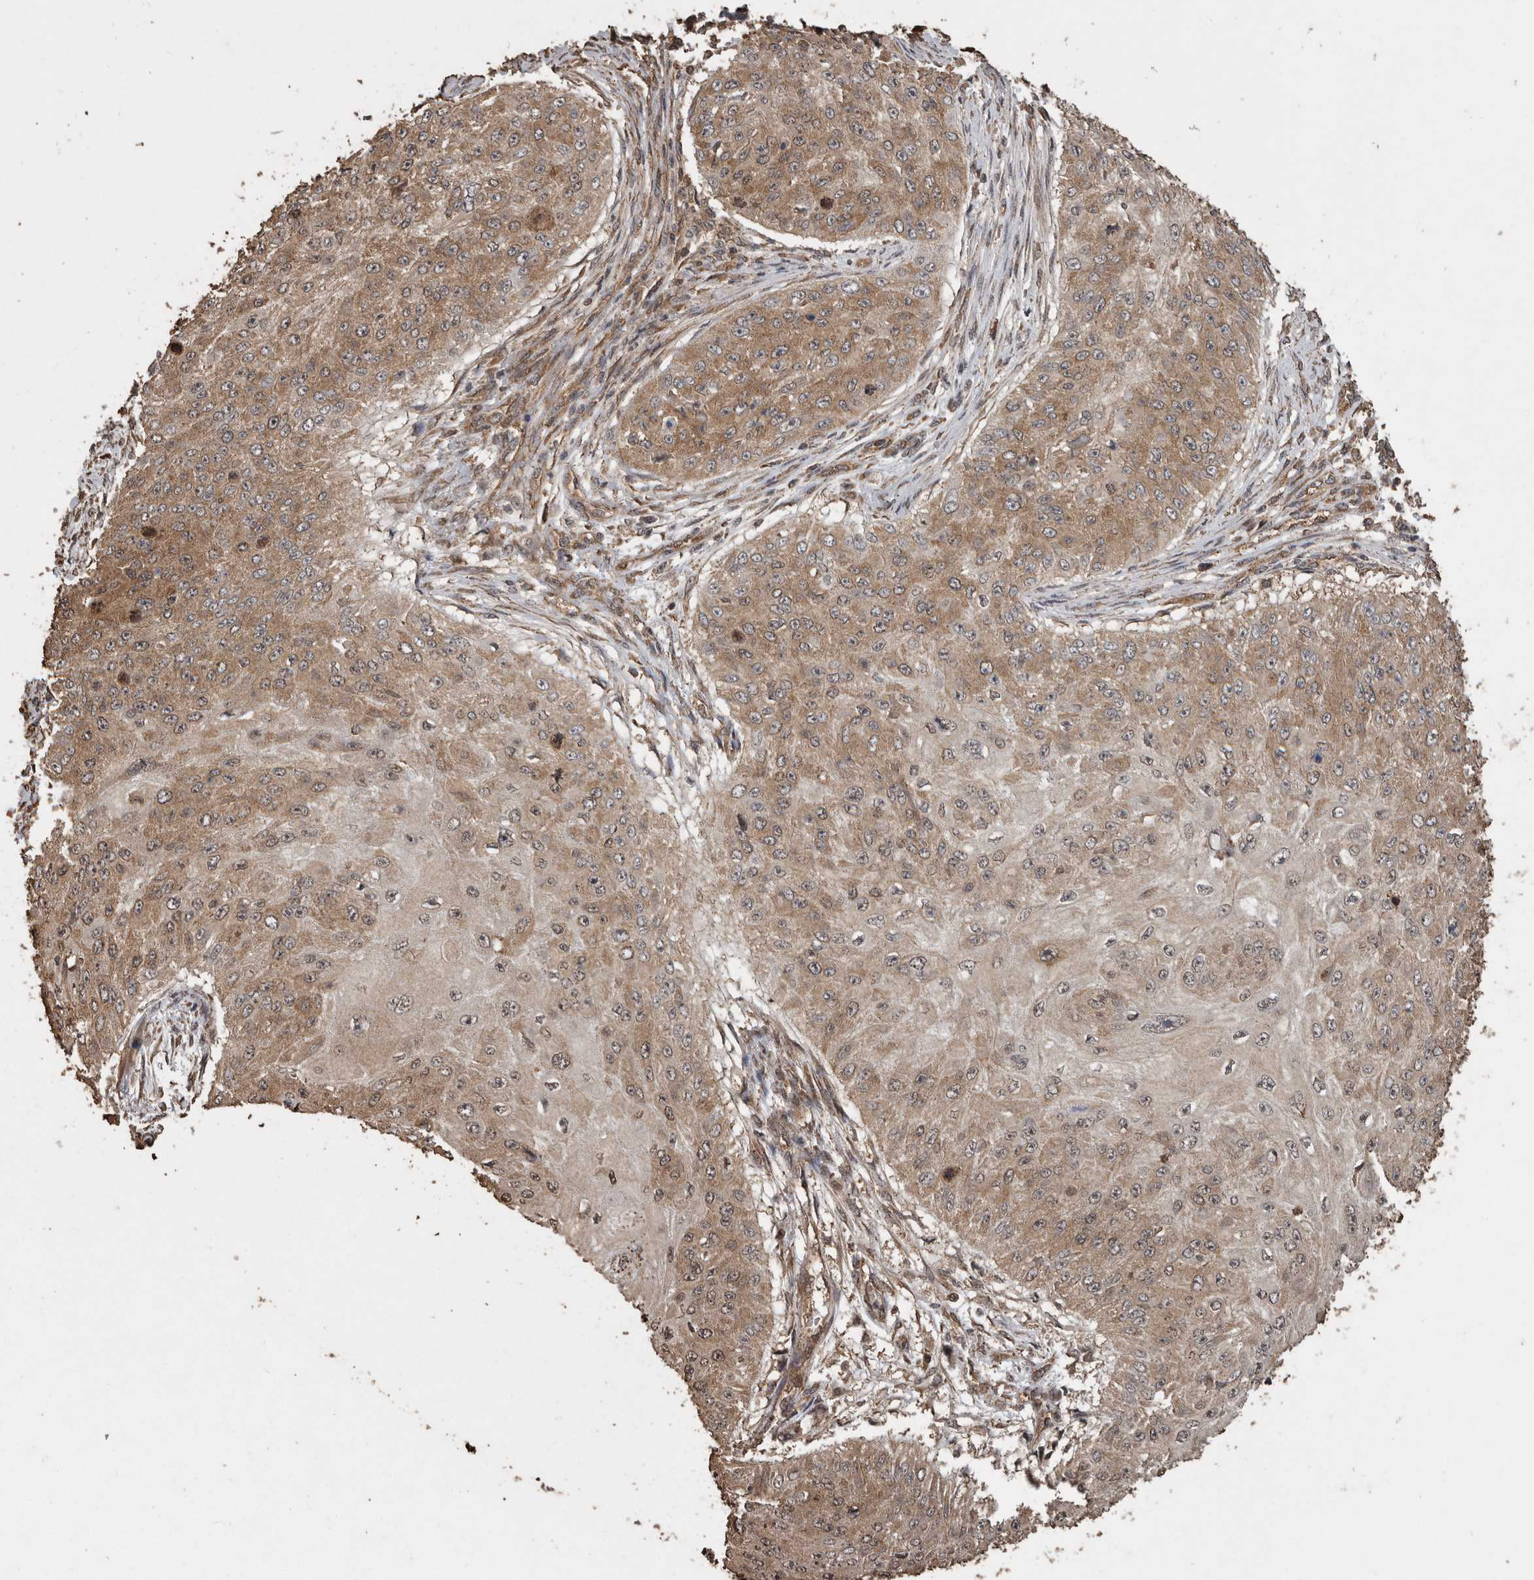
{"staining": {"intensity": "moderate", "quantity": ">75%", "location": "cytoplasmic/membranous"}, "tissue": "skin cancer", "cell_type": "Tumor cells", "image_type": "cancer", "snomed": [{"axis": "morphology", "description": "Squamous cell carcinoma, NOS"}, {"axis": "topography", "description": "Skin"}], "caption": "Human skin squamous cell carcinoma stained with a brown dye shows moderate cytoplasmic/membranous positive staining in about >75% of tumor cells.", "gene": "PINK1", "patient": {"sex": "female", "age": 80}}